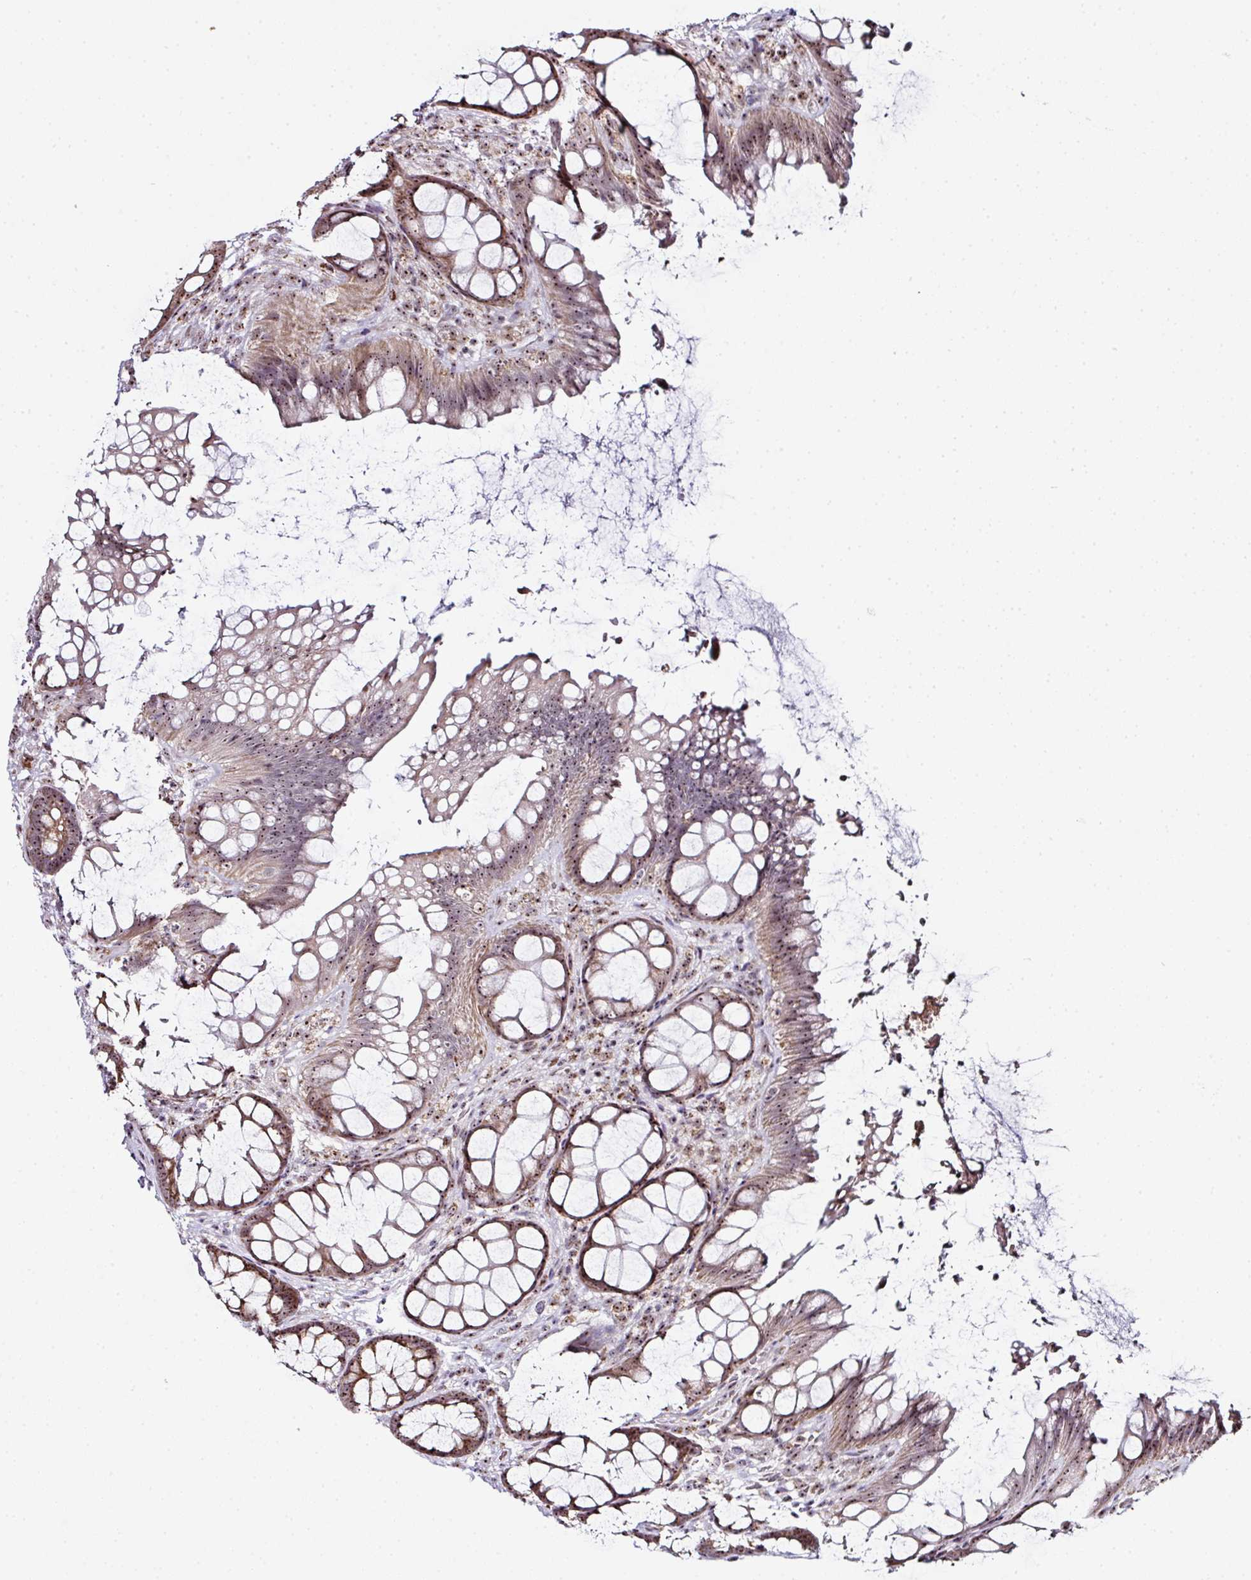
{"staining": {"intensity": "moderate", "quantity": ">75%", "location": "cytoplasmic/membranous,nuclear"}, "tissue": "rectum", "cell_type": "Glandular cells", "image_type": "normal", "snomed": [{"axis": "morphology", "description": "Normal tissue, NOS"}, {"axis": "topography", "description": "Rectum"}], "caption": "Protein analysis of unremarkable rectum demonstrates moderate cytoplasmic/membranous,nuclear staining in about >75% of glandular cells.", "gene": "NACC2", "patient": {"sex": "female", "age": 67}}